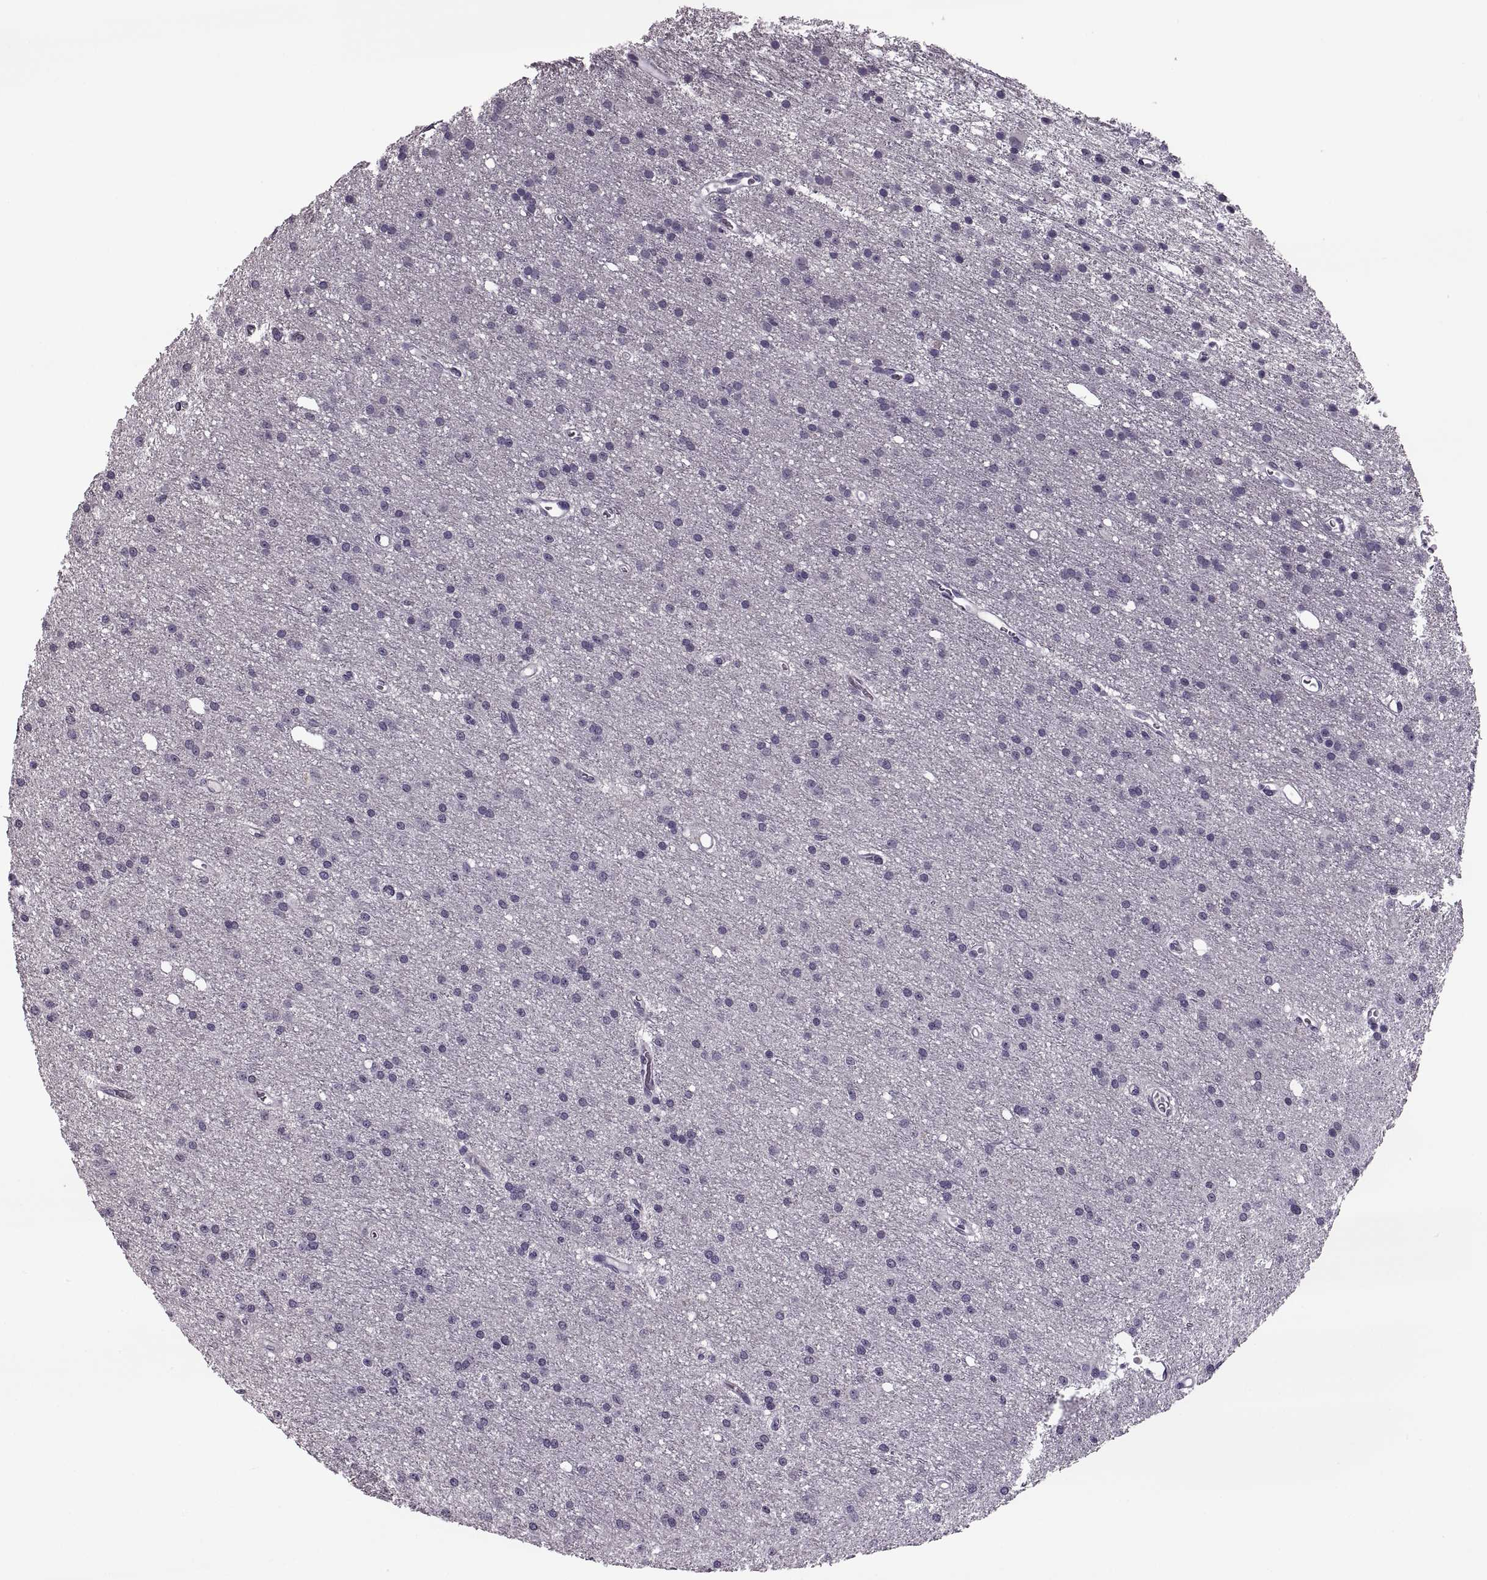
{"staining": {"intensity": "negative", "quantity": "none", "location": "none"}, "tissue": "glioma", "cell_type": "Tumor cells", "image_type": "cancer", "snomed": [{"axis": "morphology", "description": "Glioma, malignant, Low grade"}, {"axis": "topography", "description": "Brain"}], "caption": "There is no significant positivity in tumor cells of low-grade glioma (malignant).", "gene": "PAGE5", "patient": {"sex": "male", "age": 27}}